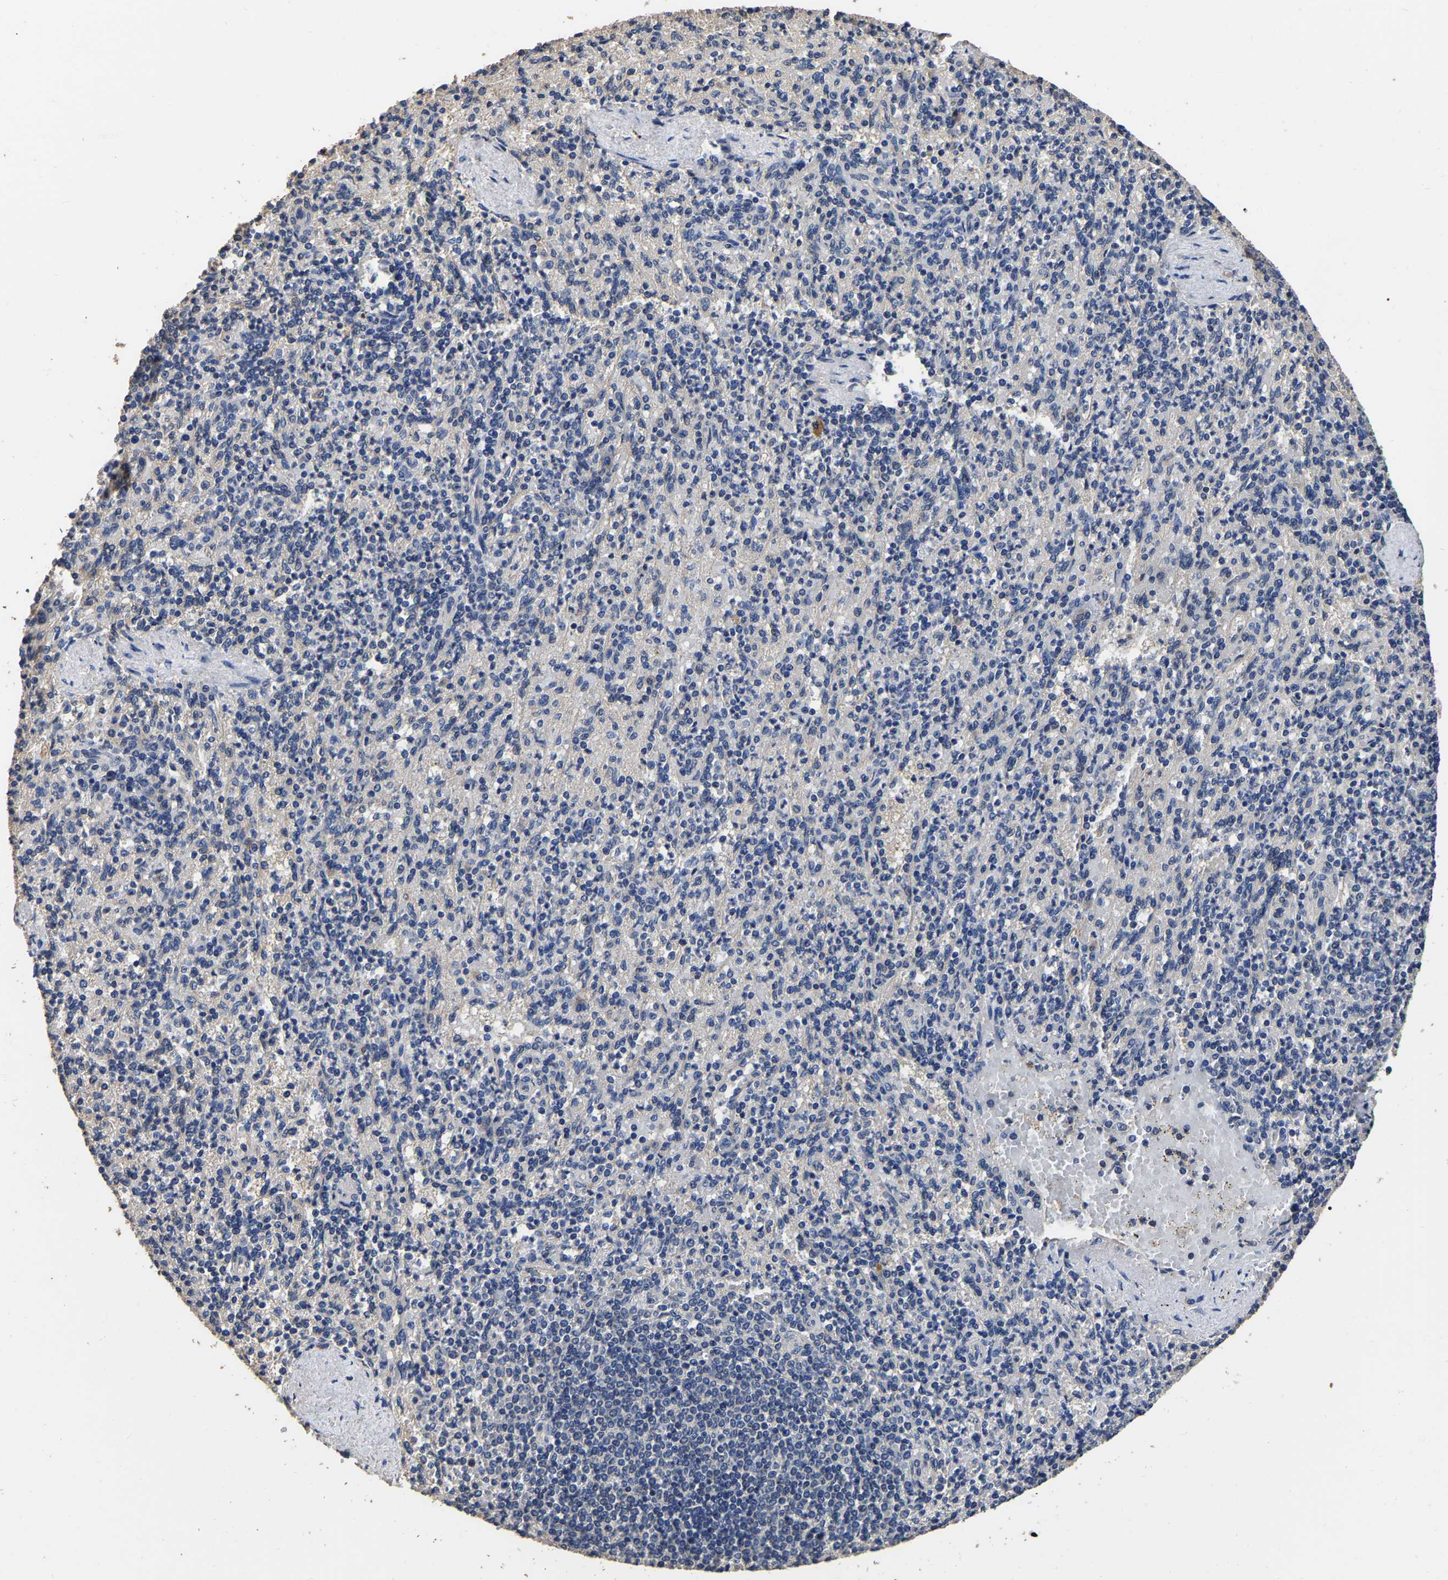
{"staining": {"intensity": "negative", "quantity": "none", "location": "none"}, "tissue": "spleen", "cell_type": "Cells in red pulp", "image_type": "normal", "snomed": [{"axis": "morphology", "description": "Normal tissue, NOS"}, {"axis": "topography", "description": "Spleen"}], "caption": "IHC of benign spleen displays no expression in cells in red pulp. (DAB (3,3'-diaminobenzidine) immunohistochemistry visualized using brightfield microscopy, high magnification).", "gene": "STK32C", "patient": {"sex": "female", "age": 74}}